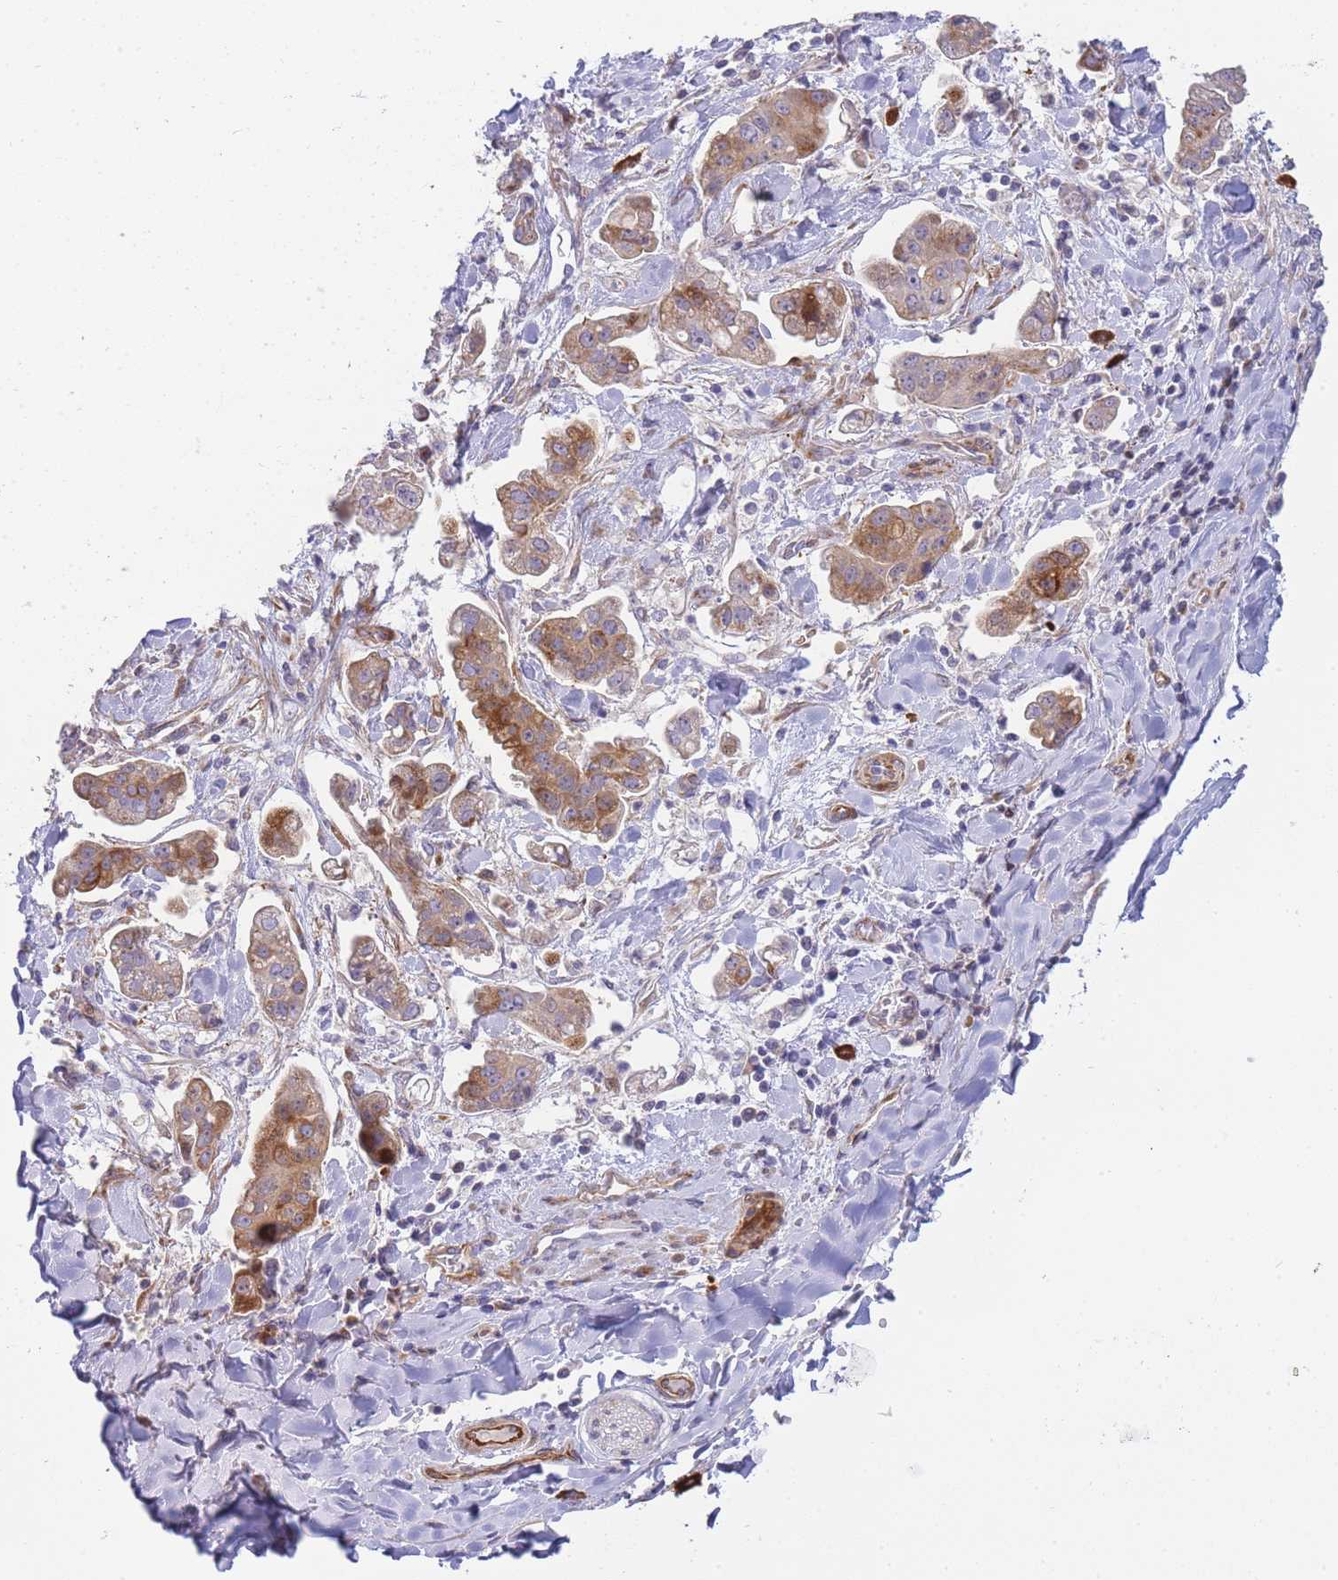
{"staining": {"intensity": "moderate", "quantity": ">75%", "location": "cytoplasmic/membranous"}, "tissue": "stomach cancer", "cell_type": "Tumor cells", "image_type": "cancer", "snomed": [{"axis": "morphology", "description": "Adenocarcinoma, NOS"}, {"axis": "topography", "description": "Stomach"}], "caption": "Tumor cells reveal medium levels of moderate cytoplasmic/membranous positivity in about >75% of cells in adenocarcinoma (stomach).", "gene": "ATP5MC2", "patient": {"sex": "male", "age": 62}}